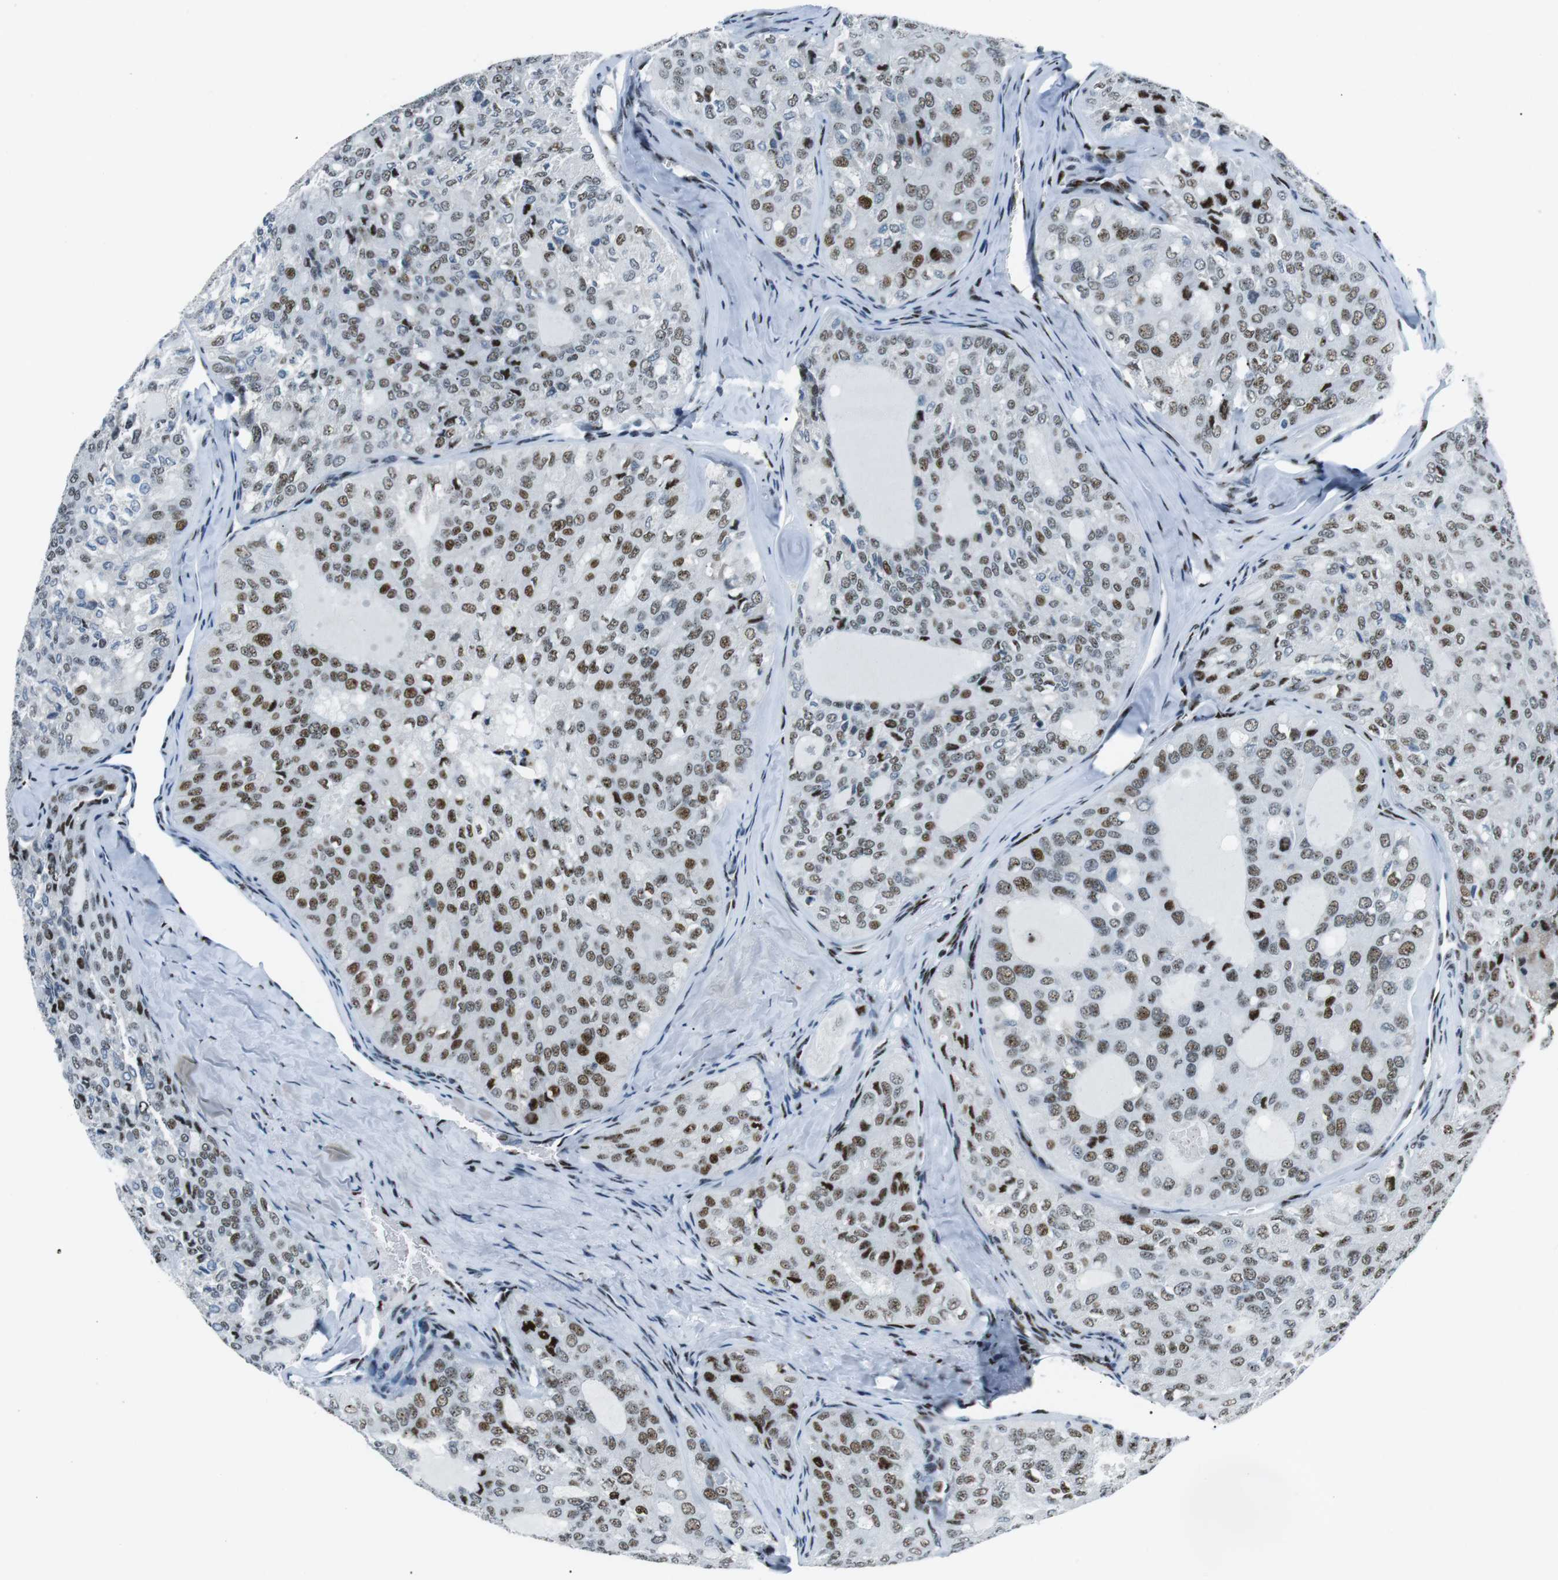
{"staining": {"intensity": "moderate", "quantity": "25%-75%", "location": "nuclear"}, "tissue": "thyroid cancer", "cell_type": "Tumor cells", "image_type": "cancer", "snomed": [{"axis": "morphology", "description": "Follicular adenoma carcinoma, NOS"}, {"axis": "topography", "description": "Thyroid gland"}], "caption": "Human follicular adenoma carcinoma (thyroid) stained with a brown dye shows moderate nuclear positive positivity in approximately 25%-75% of tumor cells.", "gene": "PML", "patient": {"sex": "male", "age": 75}}